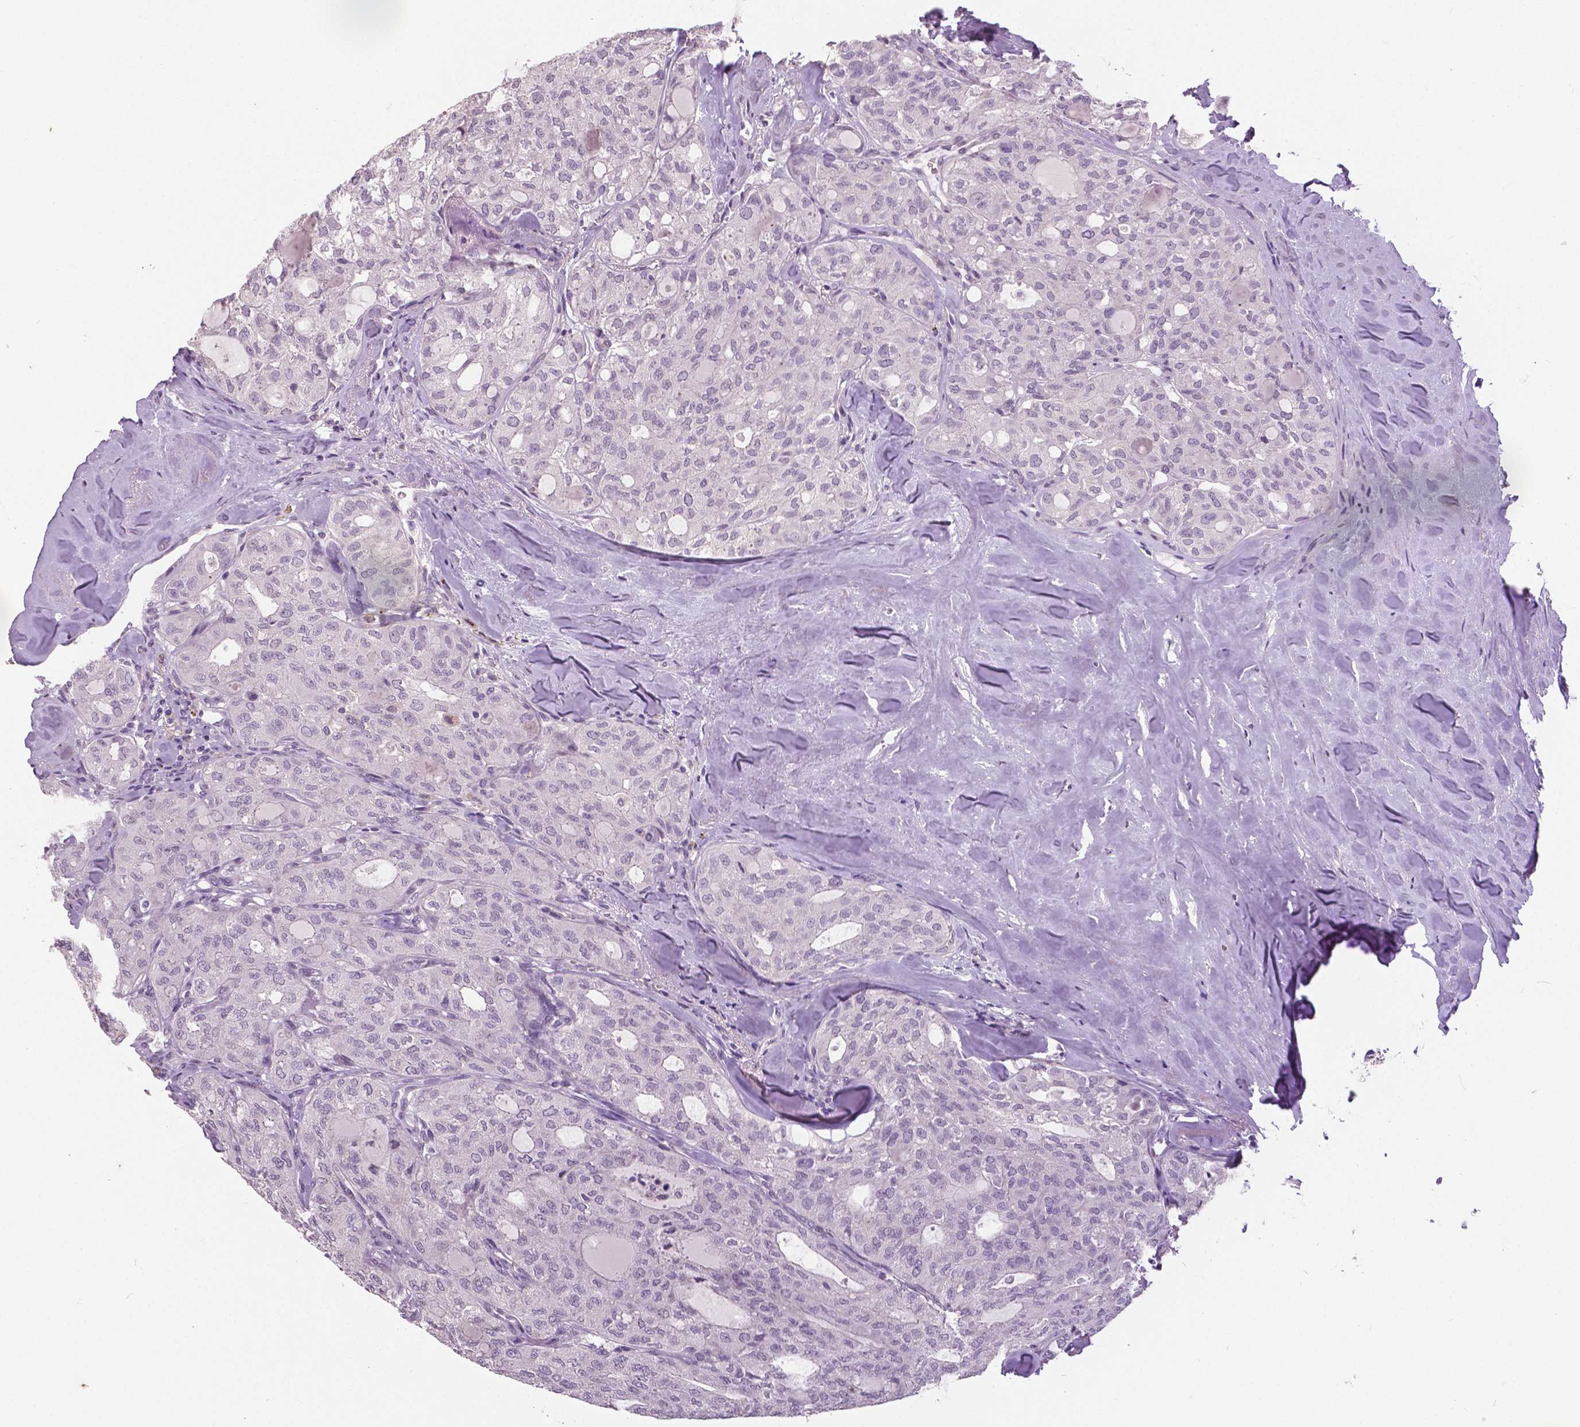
{"staining": {"intensity": "negative", "quantity": "none", "location": "none"}, "tissue": "thyroid cancer", "cell_type": "Tumor cells", "image_type": "cancer", "snomed": [{"axis": "morphology", "description": "Follicular adenoma carcinoma, NOS"}, {"axis": "topography", "description": "Thyroid gland"}], "caption": "Tumor cells show no significant staining in thyroid cancer (follicular adenoma carcinoma). Nuclei are stained in blue.", "gene": "GRIN2A", "patient": {"sex": "male", "age": 75}}